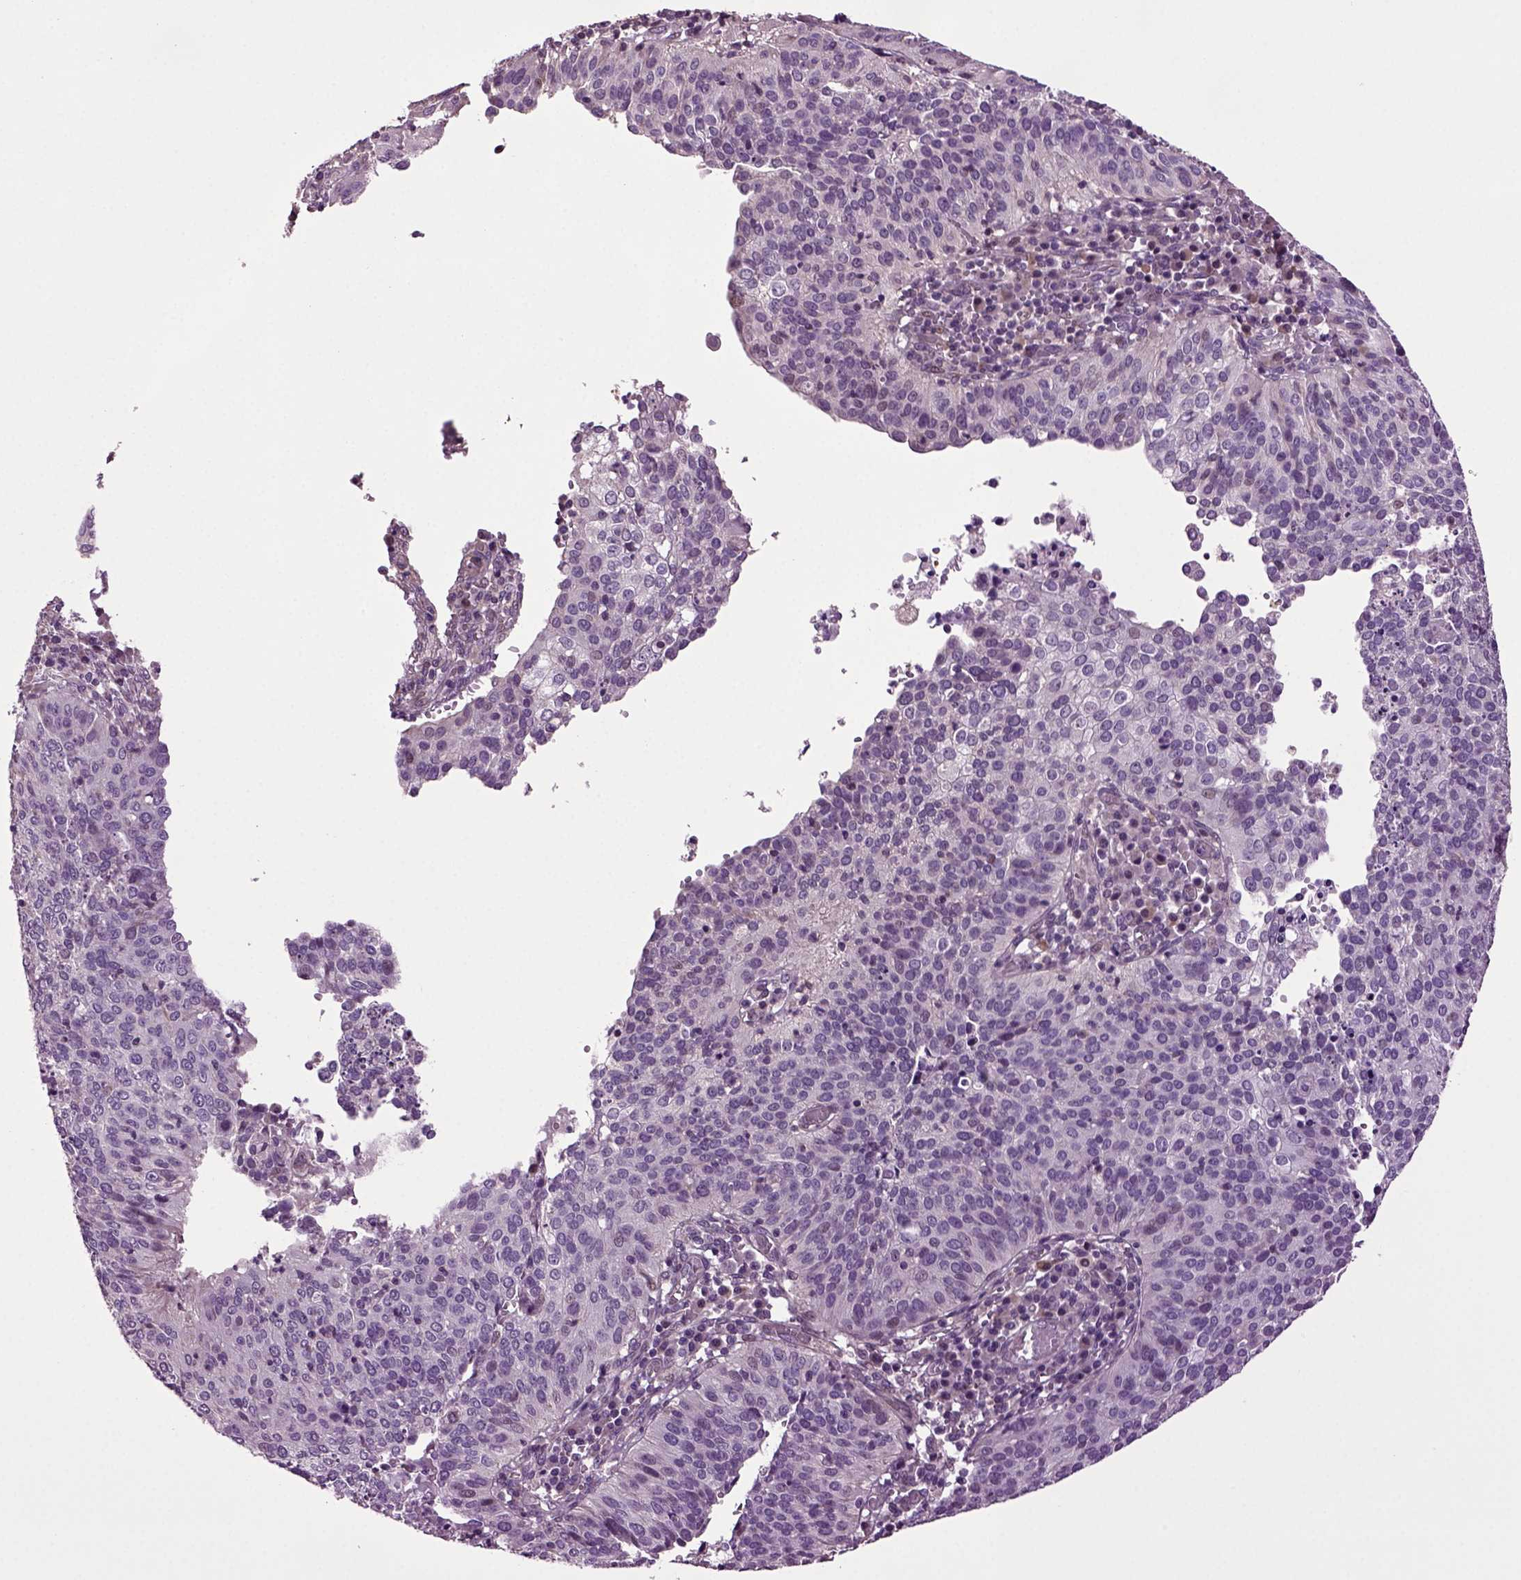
{"staining": {"intensity": "negative", "quantity": "none", "location": "none"}, "tissue": "cervical cancer", "cell_type": "Tumor cells", "image_type": "cancer", "snomed": [{"axis": "morphology", "description": "Squamous cell carcinoma, NOS"}, {"axis": "topography", "description": "Cervix"}], "caption": "Micrograph shows no significant protein expression in tumor cells of squamous cell carcinoma (cervical).", "gene": "HAGHL", "patient": {"sex": "female", "age": 39}}